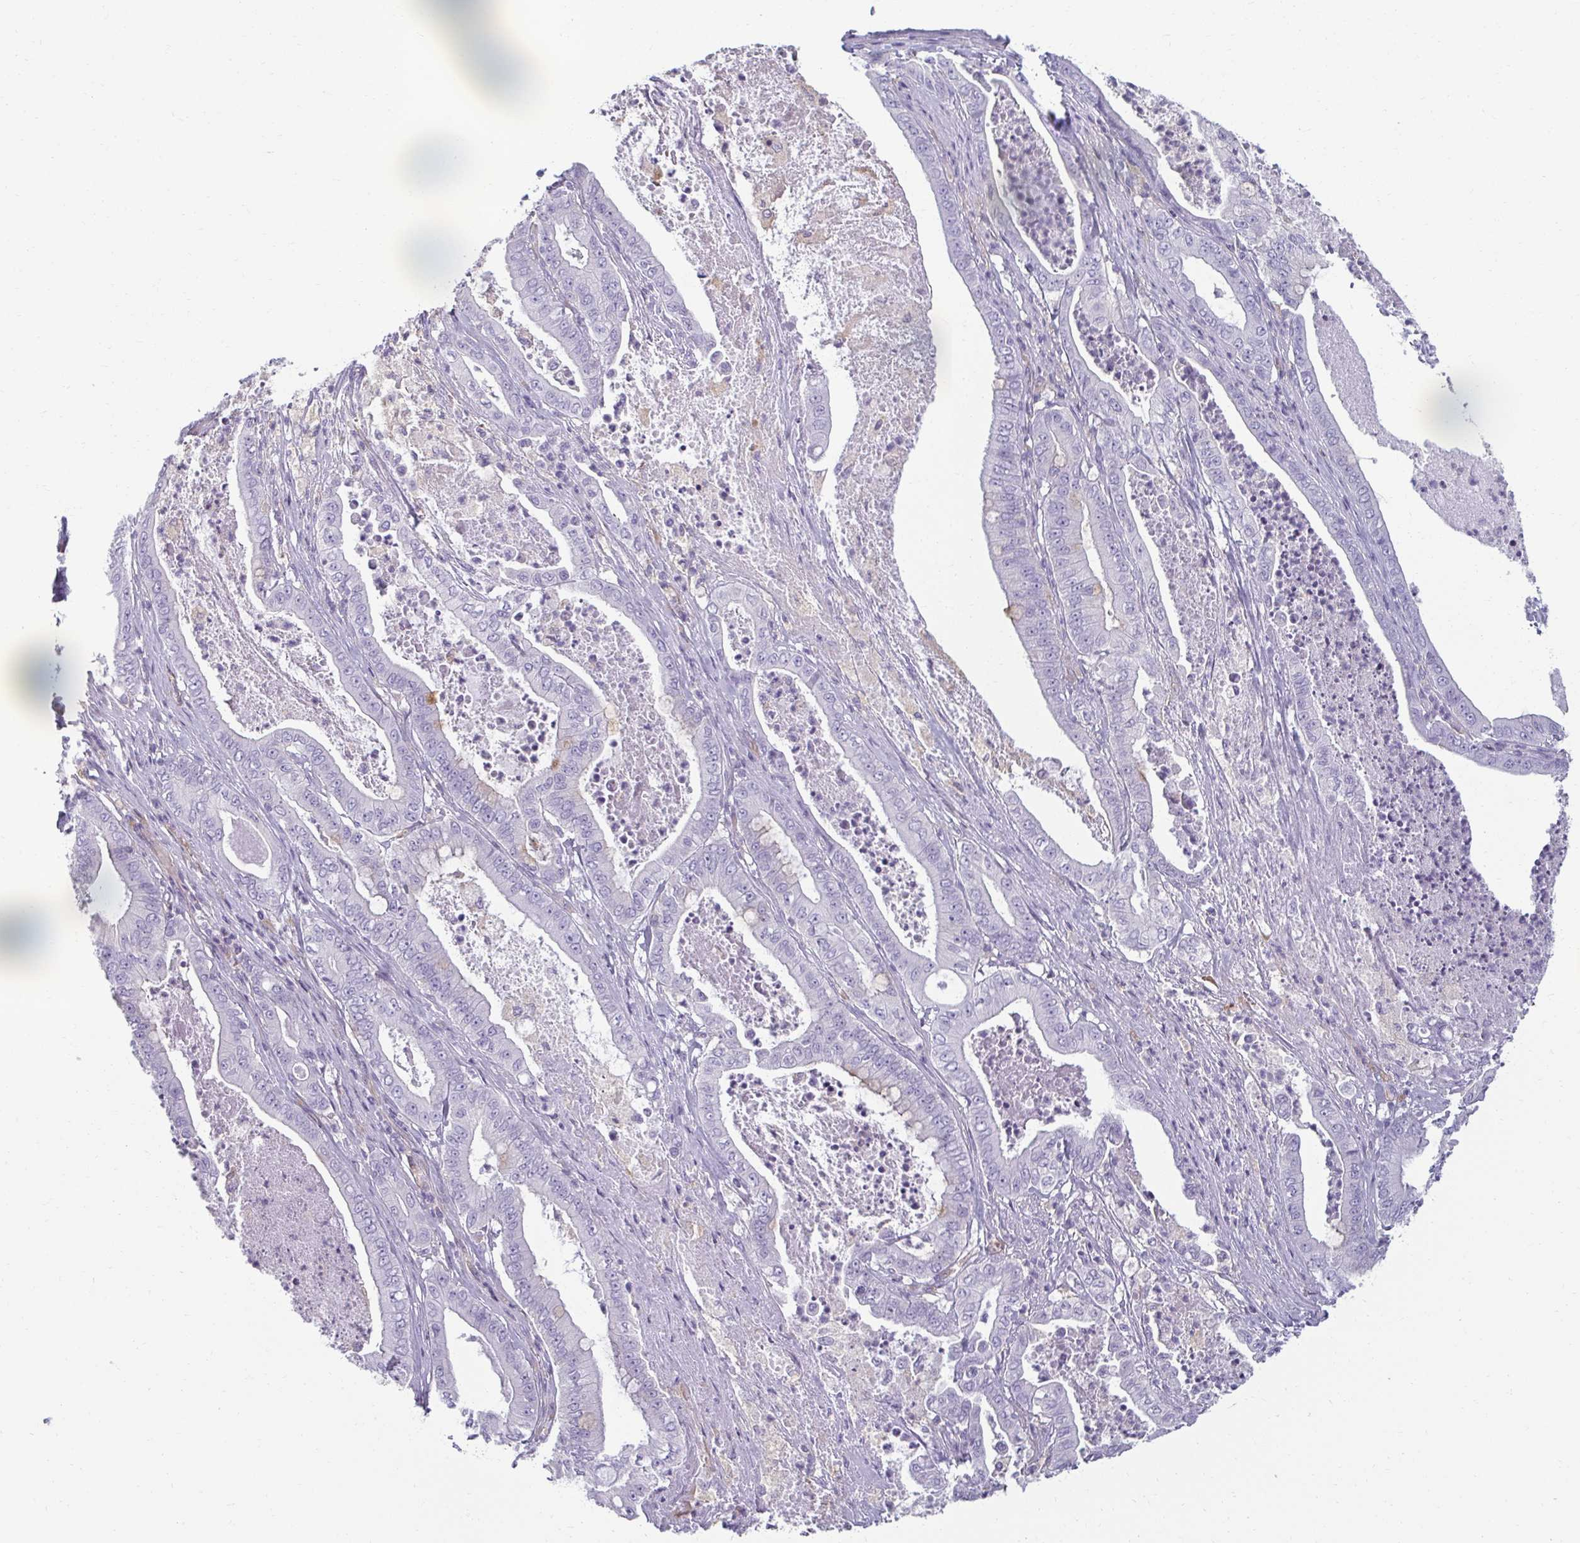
{"staining": {"intensity": "negative", "quantity": "none", "location": "none"}, "tissue": "pancreatic cancer", "cell_type": "Tumor cells", "image_type": "cancer", "snomed": [{"axis": "morphology", "description": "Adenocarcinoma, NOS"}, {"axis": "topography", "description": "Pancreas"}], "caption": "Human pancreatic cancer (adenocarcinoma) stained for a protein using immunohistochemistry (IHC) displays no staining in tumor cells.", "gene": "PDE2A", "patient": {"sex": "male", "age": 71}}